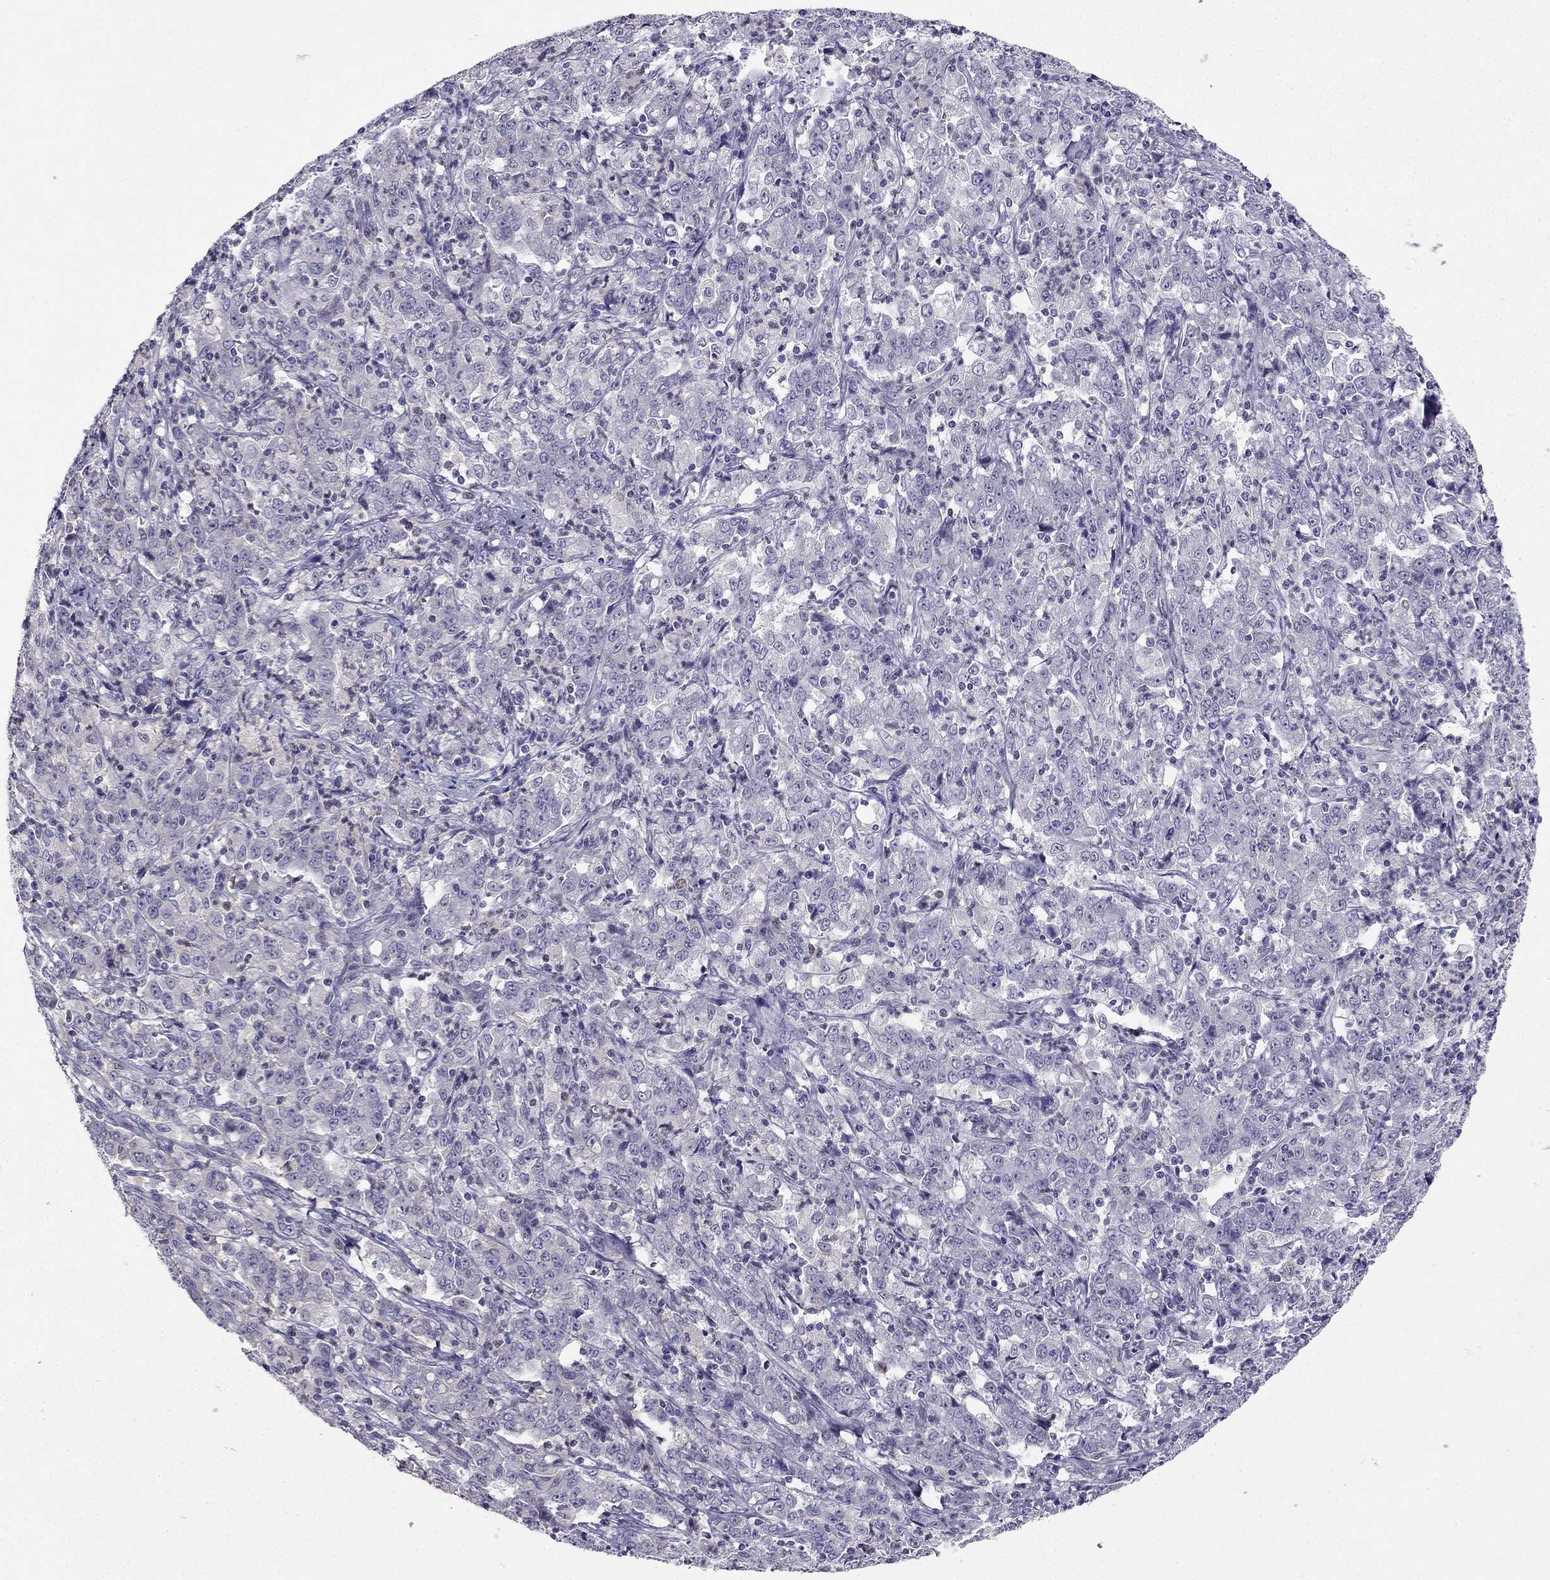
{"staining": {"intensity": "negative", "quantity": "none", "location": "none"}, "tissue": "stomach cancer", "cell_type": "Tumor cells", "image_type": "cancer", "snomed": [{"axis": "morphology", "description": "Adenocarcinoma, NOS"}, {"axis": "topography", "description": "Stomach, lower"}], "caption": "A high-resolution image shows immunohistochemistry (IHC) staining of stomach cancer, which displays no significant staining in tumor cells.", "gene": "RSPH14", "patient": {"sex": "female", "age": 71}}